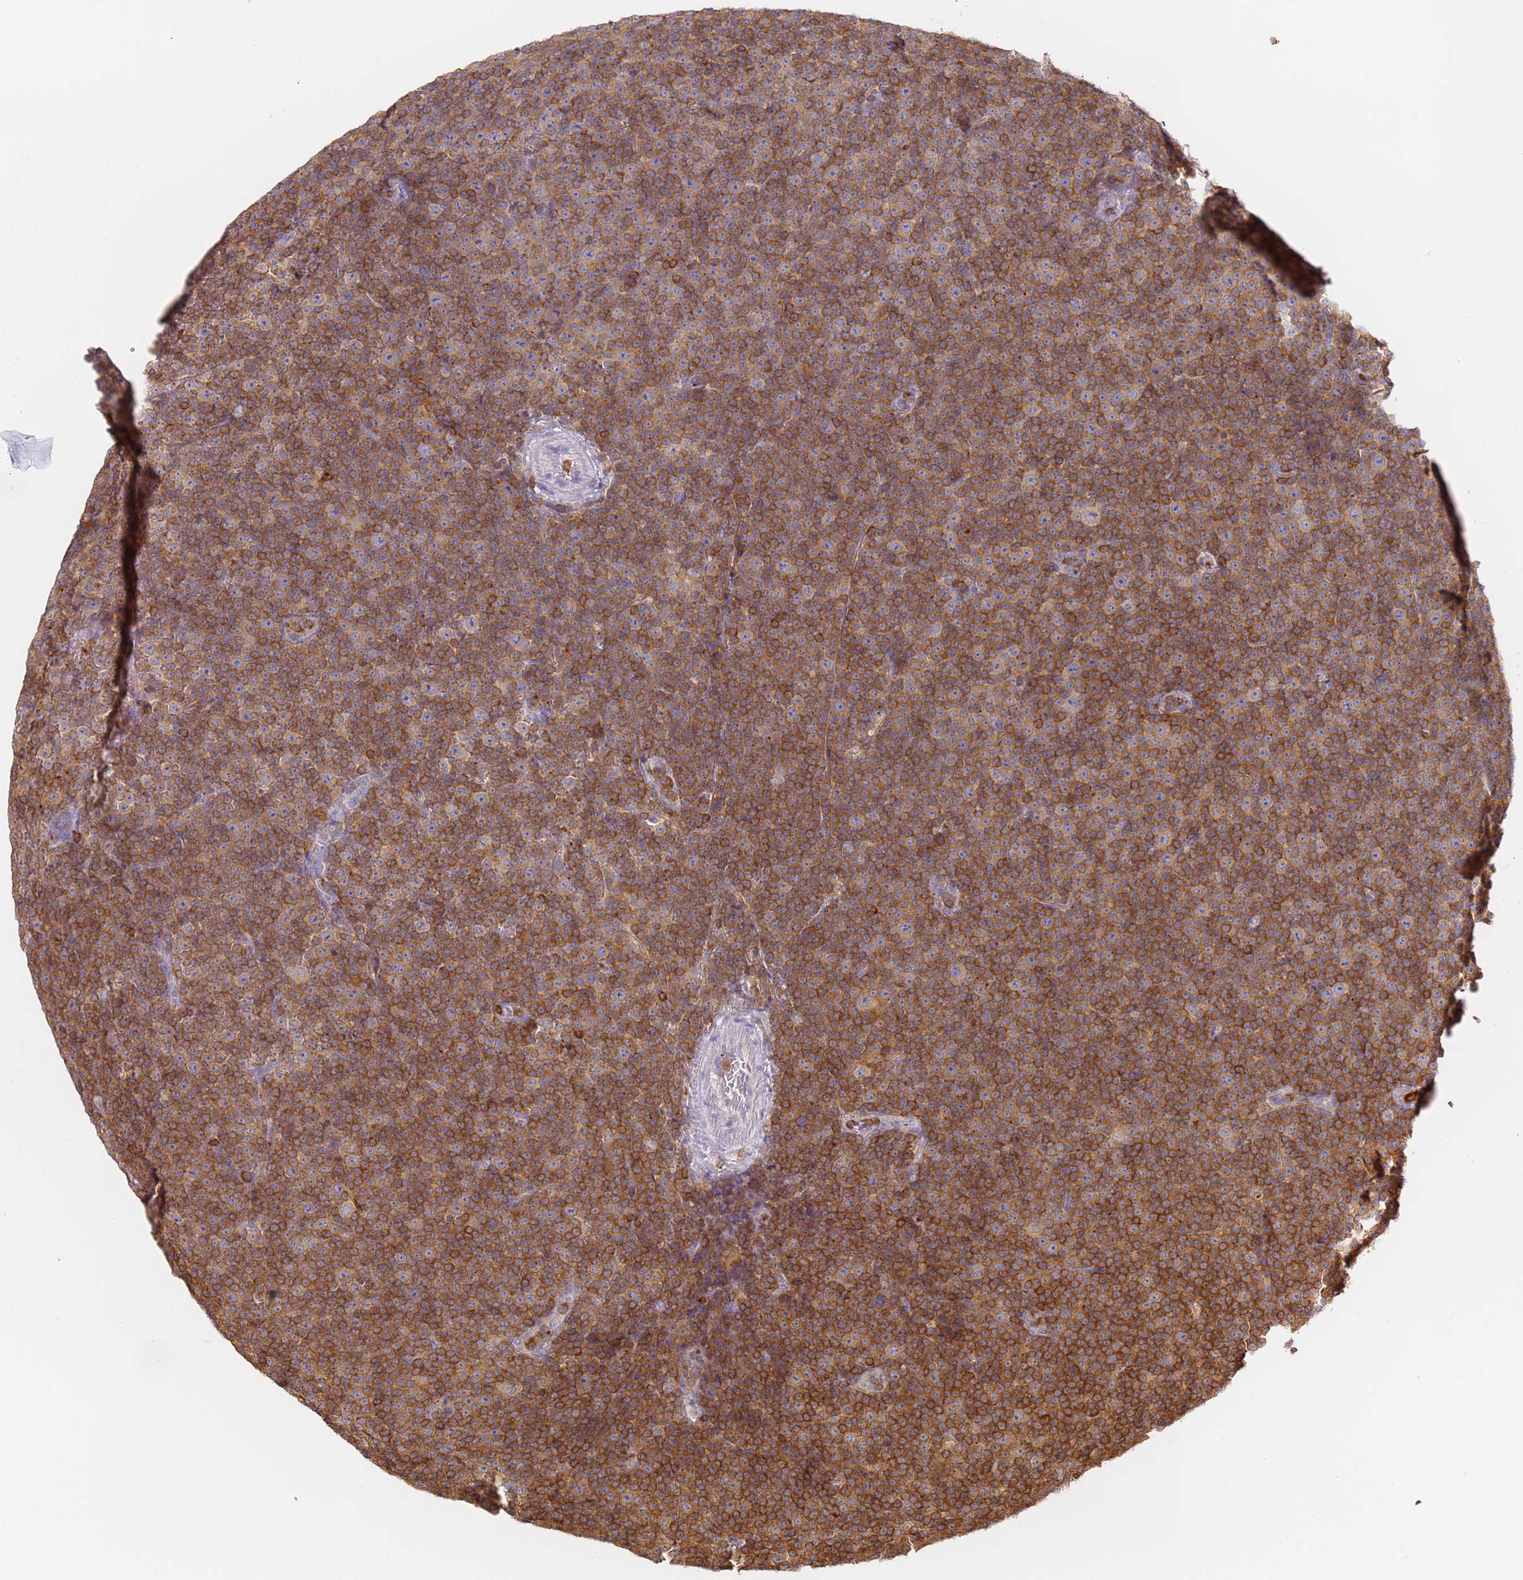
{"staining": {"intensity": "strong", "quantity": ">75%", "location": "cytoplasmic/membranous"}, "tissue": "lymphoma", "cell_type": "Tumor cells", "image_type": "cancer", "snomed": [{"axis": "morphology", "description": "Malignant lymphoma, non-Hodgkin's type, Low grade"}, {"axis": "topography", "description": "Lymph node"}], "caption": "Protein staining of lymphoma tissue reveals strong cytoplasmic/membranous staining in approximately >75% of tumor cells.", "gene": "BIN2", "patient": {"sex": "female", "age": 67}}